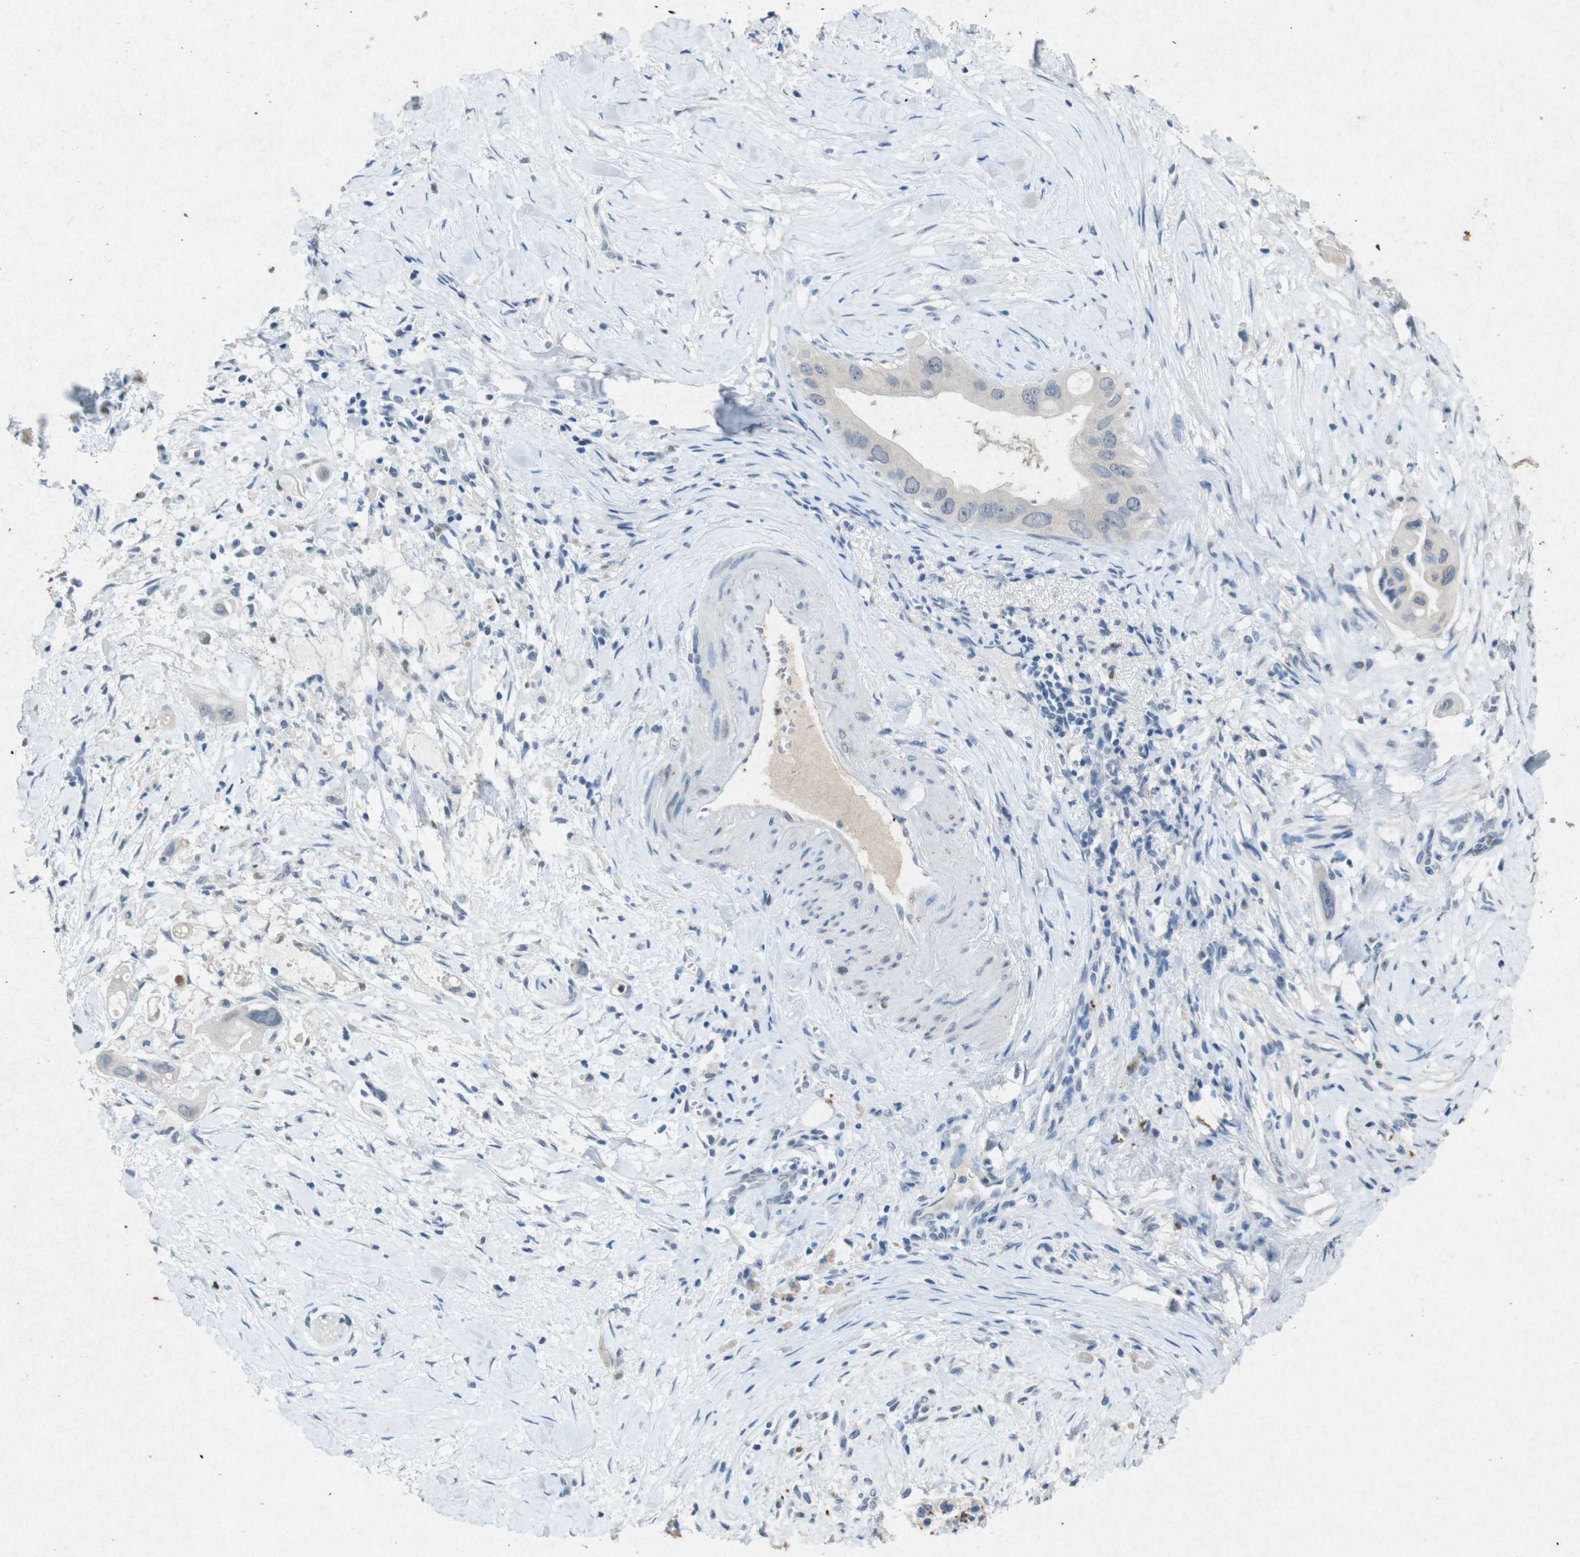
{"staining": {"intensity": "negative", "quantity": "none", "location": "none"}, "tissue": "pancreatic cancer", "cell_type": "Tumor cells", "image_type": "cancer", "snomed": [{"axis": "morphology", "description": "Adenocarcinoma, NOS"}, {"axis": "topography", "description": "Pancreas"}], "caption": "A high-resolution histopathology image shows immunohistochemistry staining of adenocarcinoma (pancreatic), which exhibits no significant positivity in tumor cells.", "gene": "STBD1", "patient": {"sex": "male", "age": 55}}